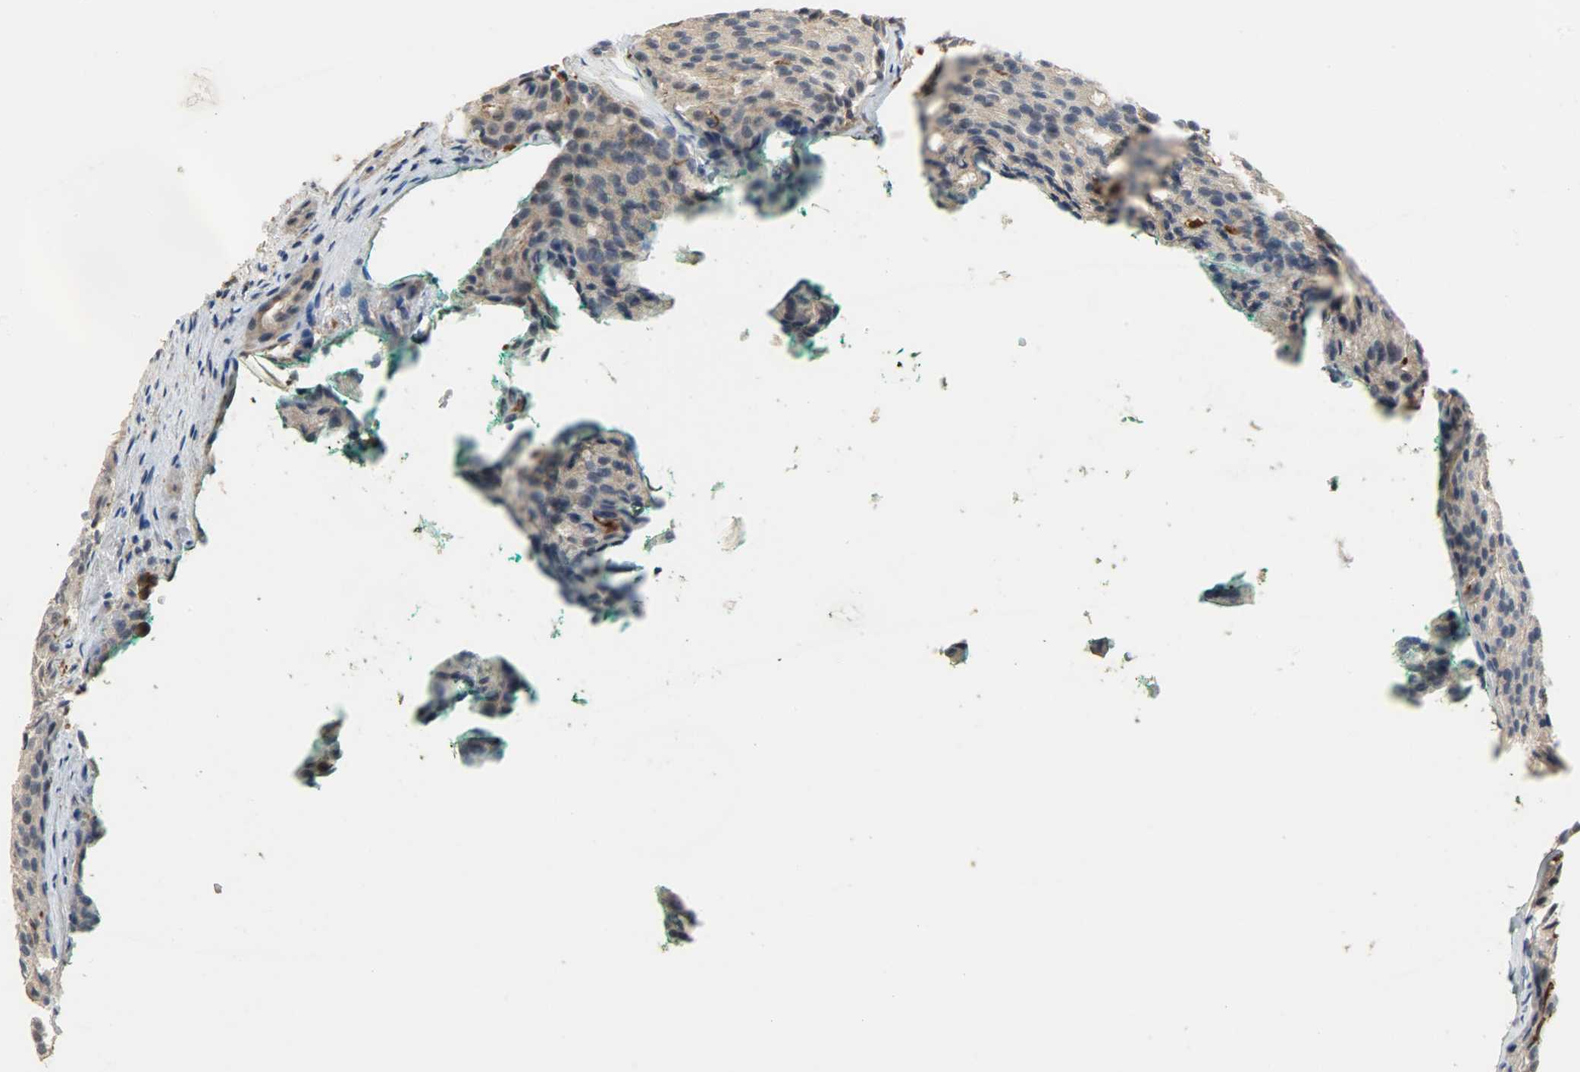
{"staining": {"intensity": "weak", "quantity": "25%-75%", "location": "cytoplasmic/membranous"}, "tissue": "prostate cancer", "cell_type": "Tumor cells", "image_type": "cancer", "snomed": [{"axis": "morphology", "description": "Adenocarcinoma, High grade"}, {"axis": "topography", "description": "Prostate"}], "caption": "Immunohistochemical staining of human prostate cancer (high-grade adenocarcinoma) demonstrates weak cytoplasmic/membranous protein positivity in approximately 25%-75% of tumor cells.", "gene": "SKAP2", "patient": {"sex": "male", "age": 64}}